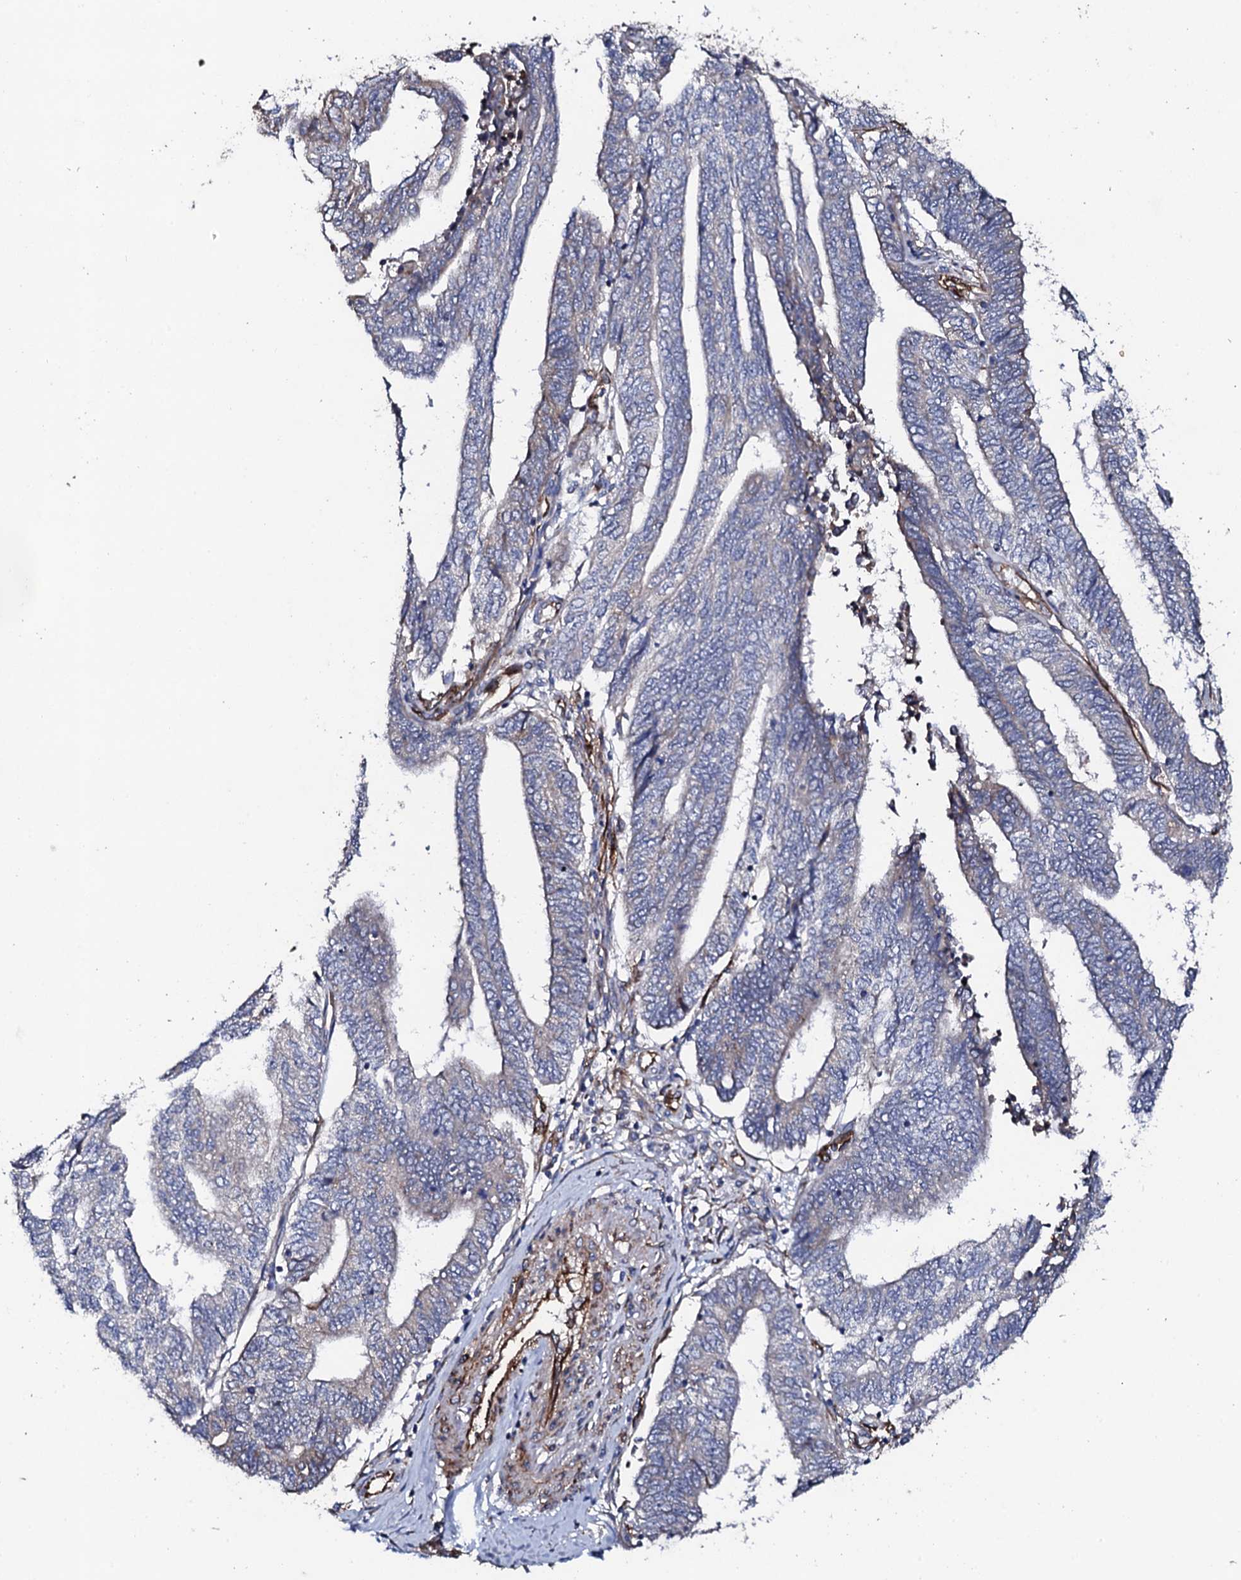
{"staining": {"intensity": "weak", "quantity": "<25%", "location": "cytoplasmic/membranous"}, "tissue": "endometrial cancer", "cell_type": "Tumor cells", "image_type": "cancer", "snomed": [{"axis": "morphology", "description": "Adenocarcinoma, NOS"}, {"axis": "topography", "description": "Uterus"}, {"axis": "topography", "description": "Endometrium"}], "caption": "IHC of human endometrial adenocarcinoma displays no staining in tumor cells.", "gene": "DBX1", "patient": {"sex": "female", "age": 70}}